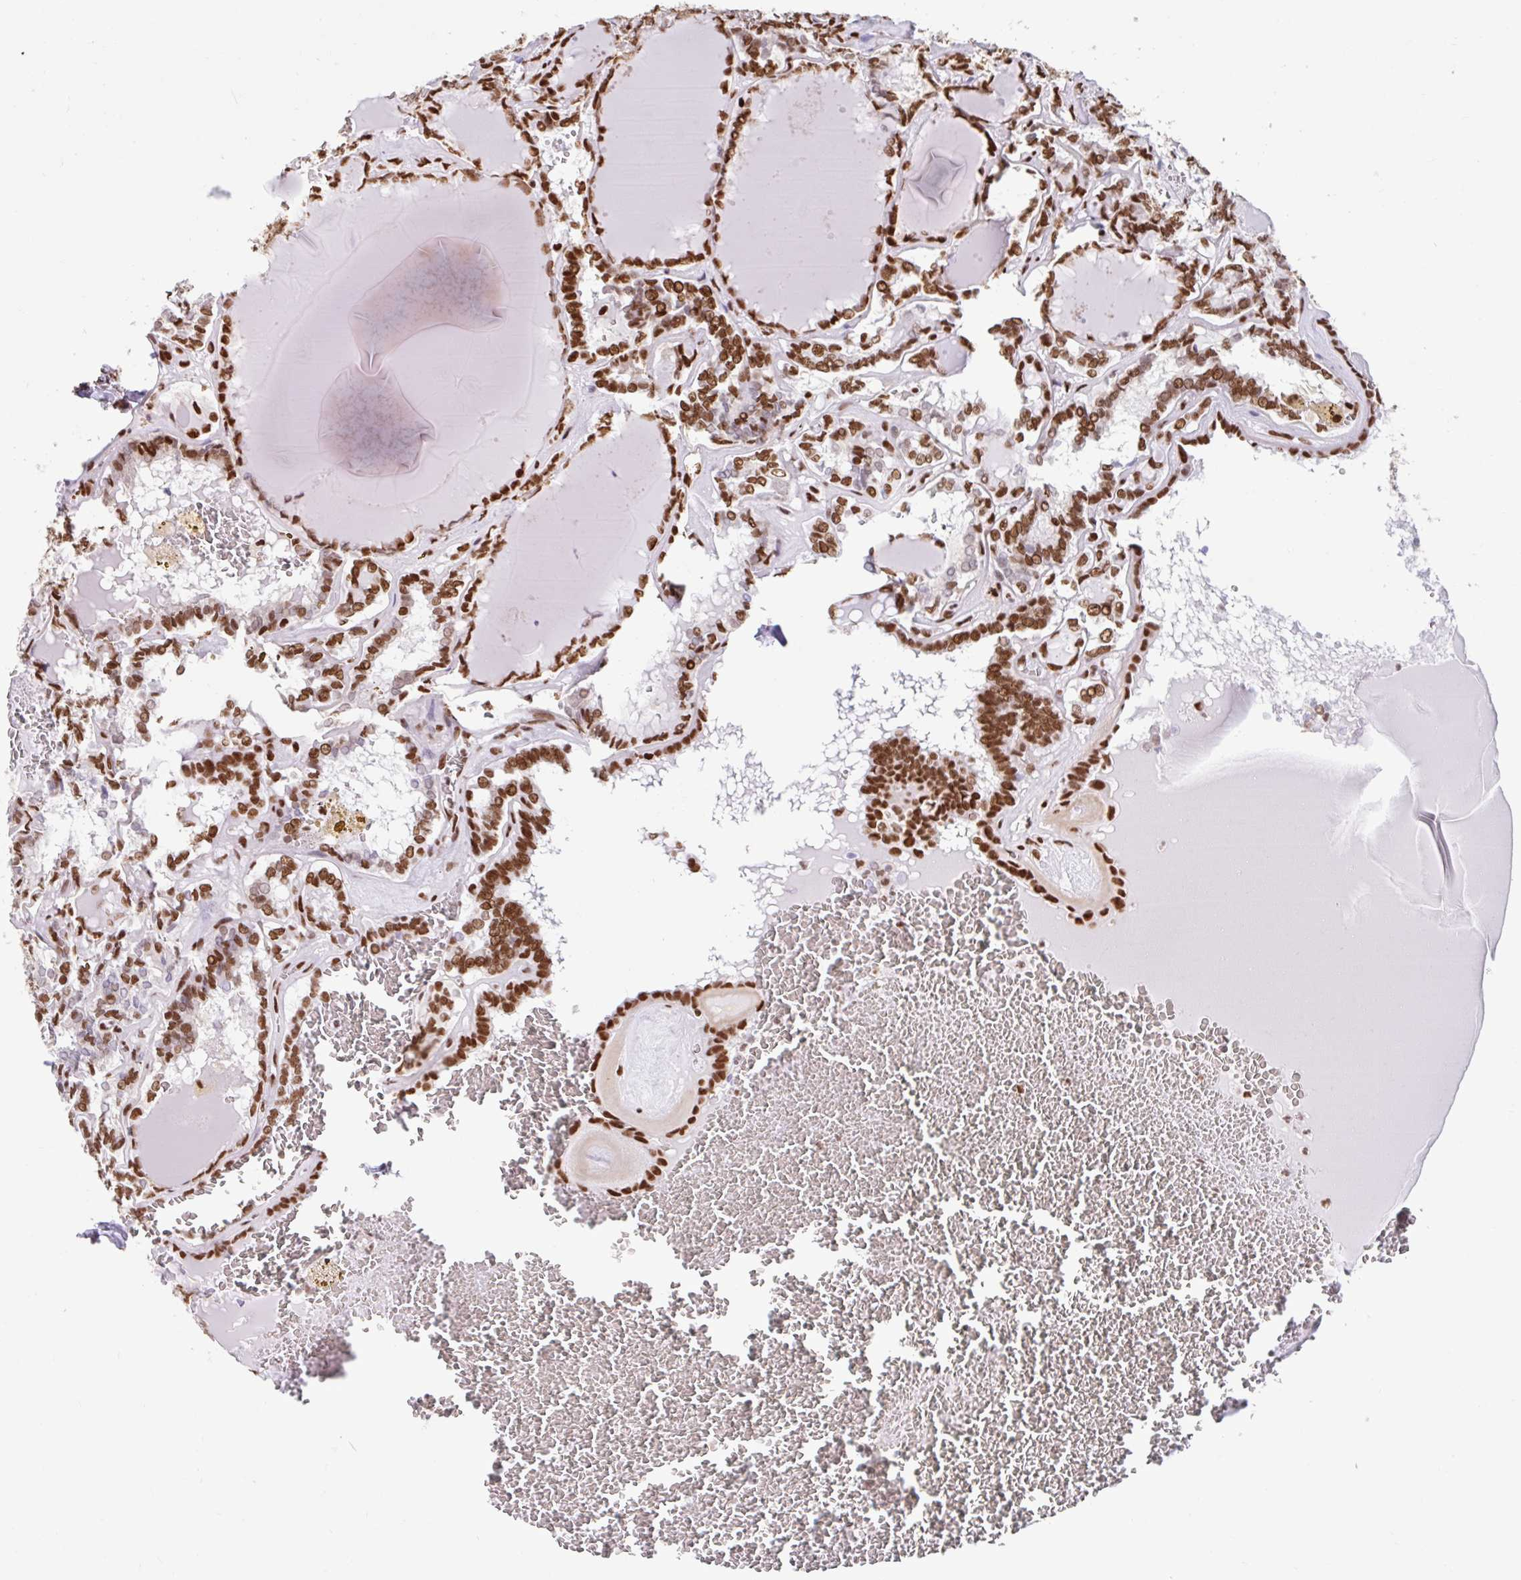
{"staining": {"intensity": "strong", "quantity": ">75%", "location": "nuclear"}, "tissue": "thyroid cancer", "cell_type": "Tumor cells", "image_type": "cancer", "snomed": [{"axis": "morphology", "description": "Papillary adenocarcinoma, NOS"}, {"axis": "topography", "description": "Thyroid gland"}], "caption": "This is a micrograph of IHC staining of papillary adenocarcinoma (thyroid), which shows strong staining in the nuclear of tumor cells.", "gene": "KHDRBS1", "patient": {"sex": "female", "age": 72}}